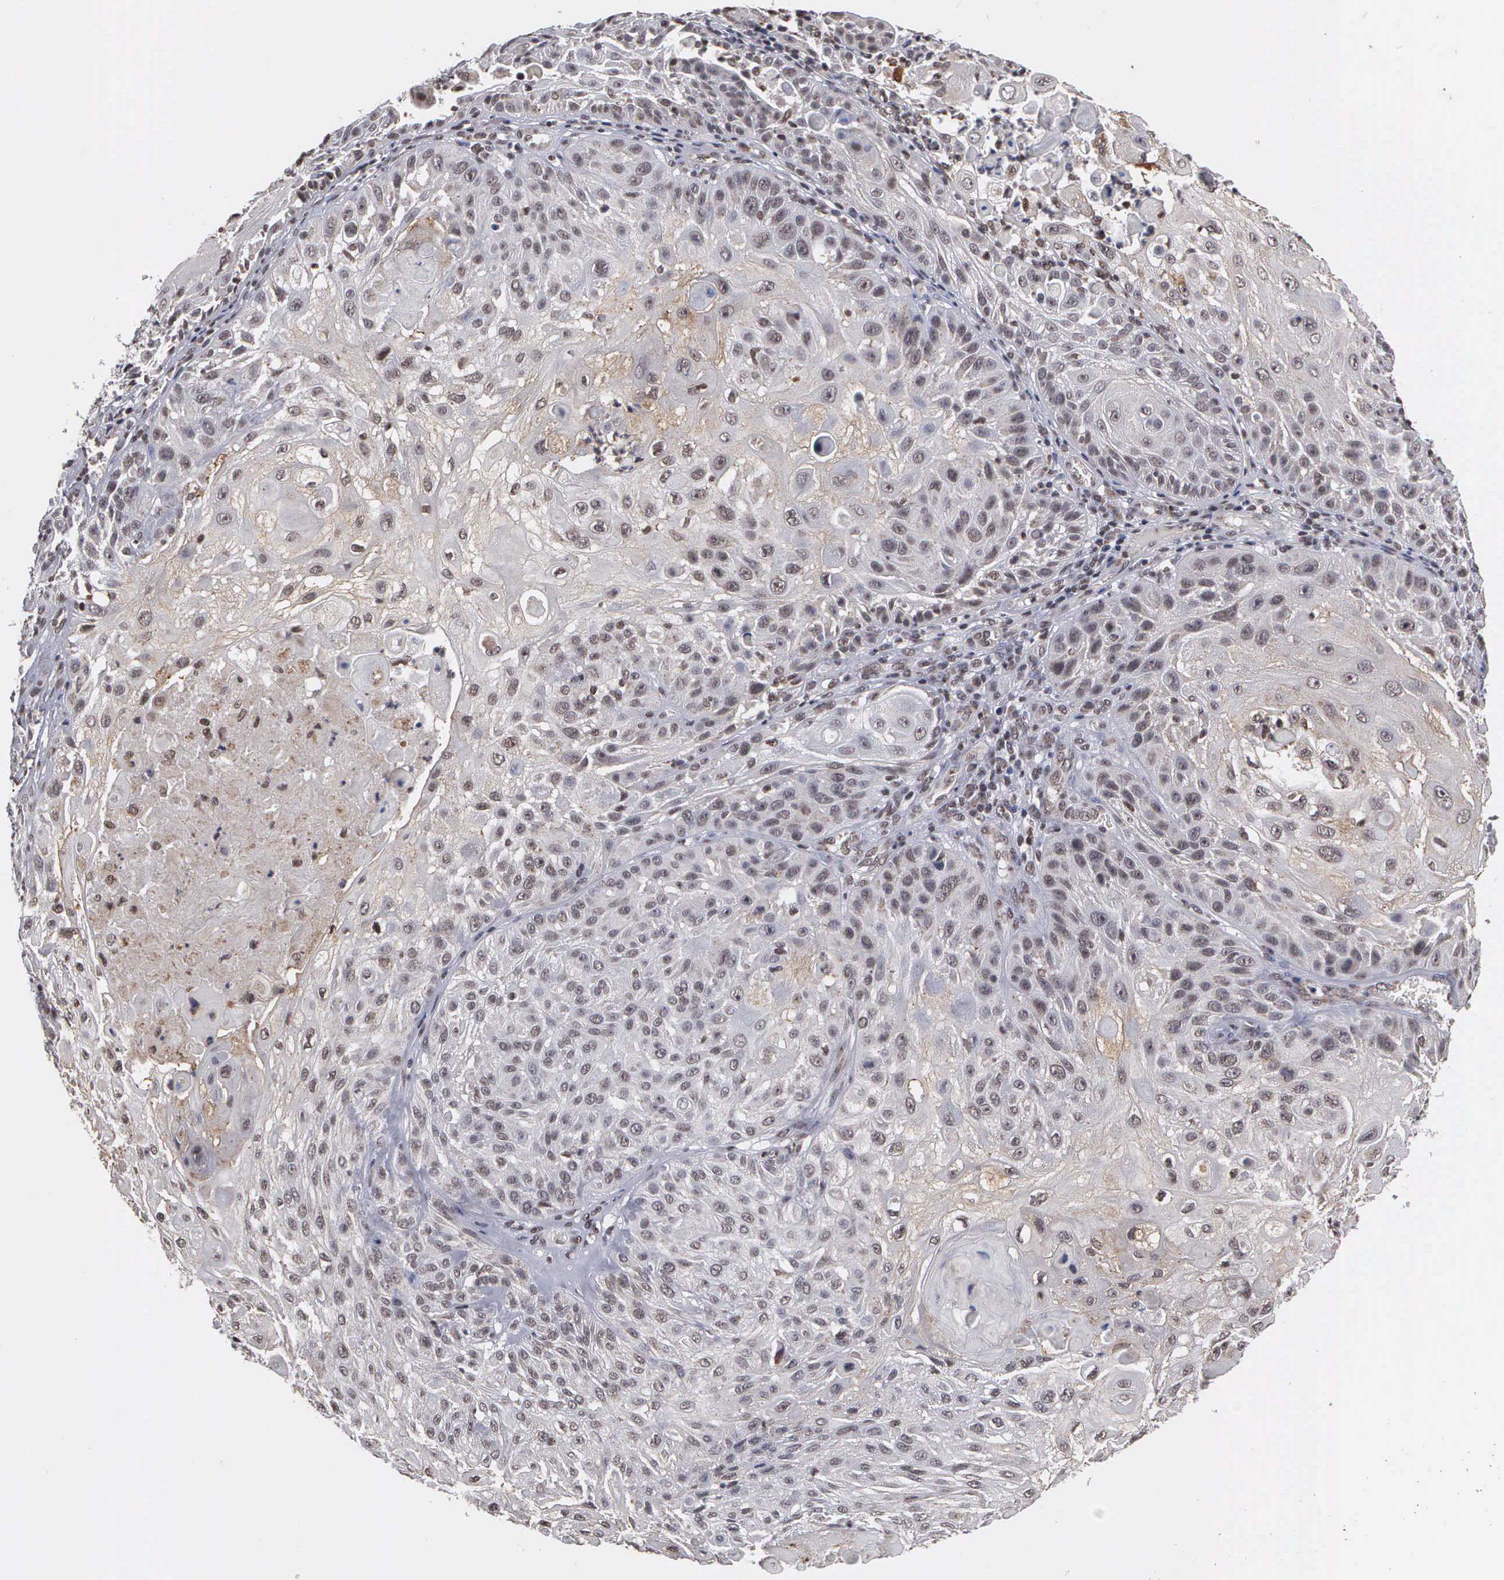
{"staining": {"intensity": "weak", "quantity": "25%-75%", "location": "nuclear"}, "tissue": "skin cancer", "cell_type": "Tumor cells", "image_type": "cancer", "snomed": [{"axis": "morphology", "description": "Squamous cell carcinoma, NOS"}, {"axis": "topography", "description": "Skin"}], "caption": "High-power microscopy captured an immunohistochemistry (IHC) photomicrograph of skin squamous cell carcinoma, revealing weak nuclear staining in about 25%-75% of tumor cells.", "gene": "GTF2A1", "patient": {"sex": "female", "age": 89}}